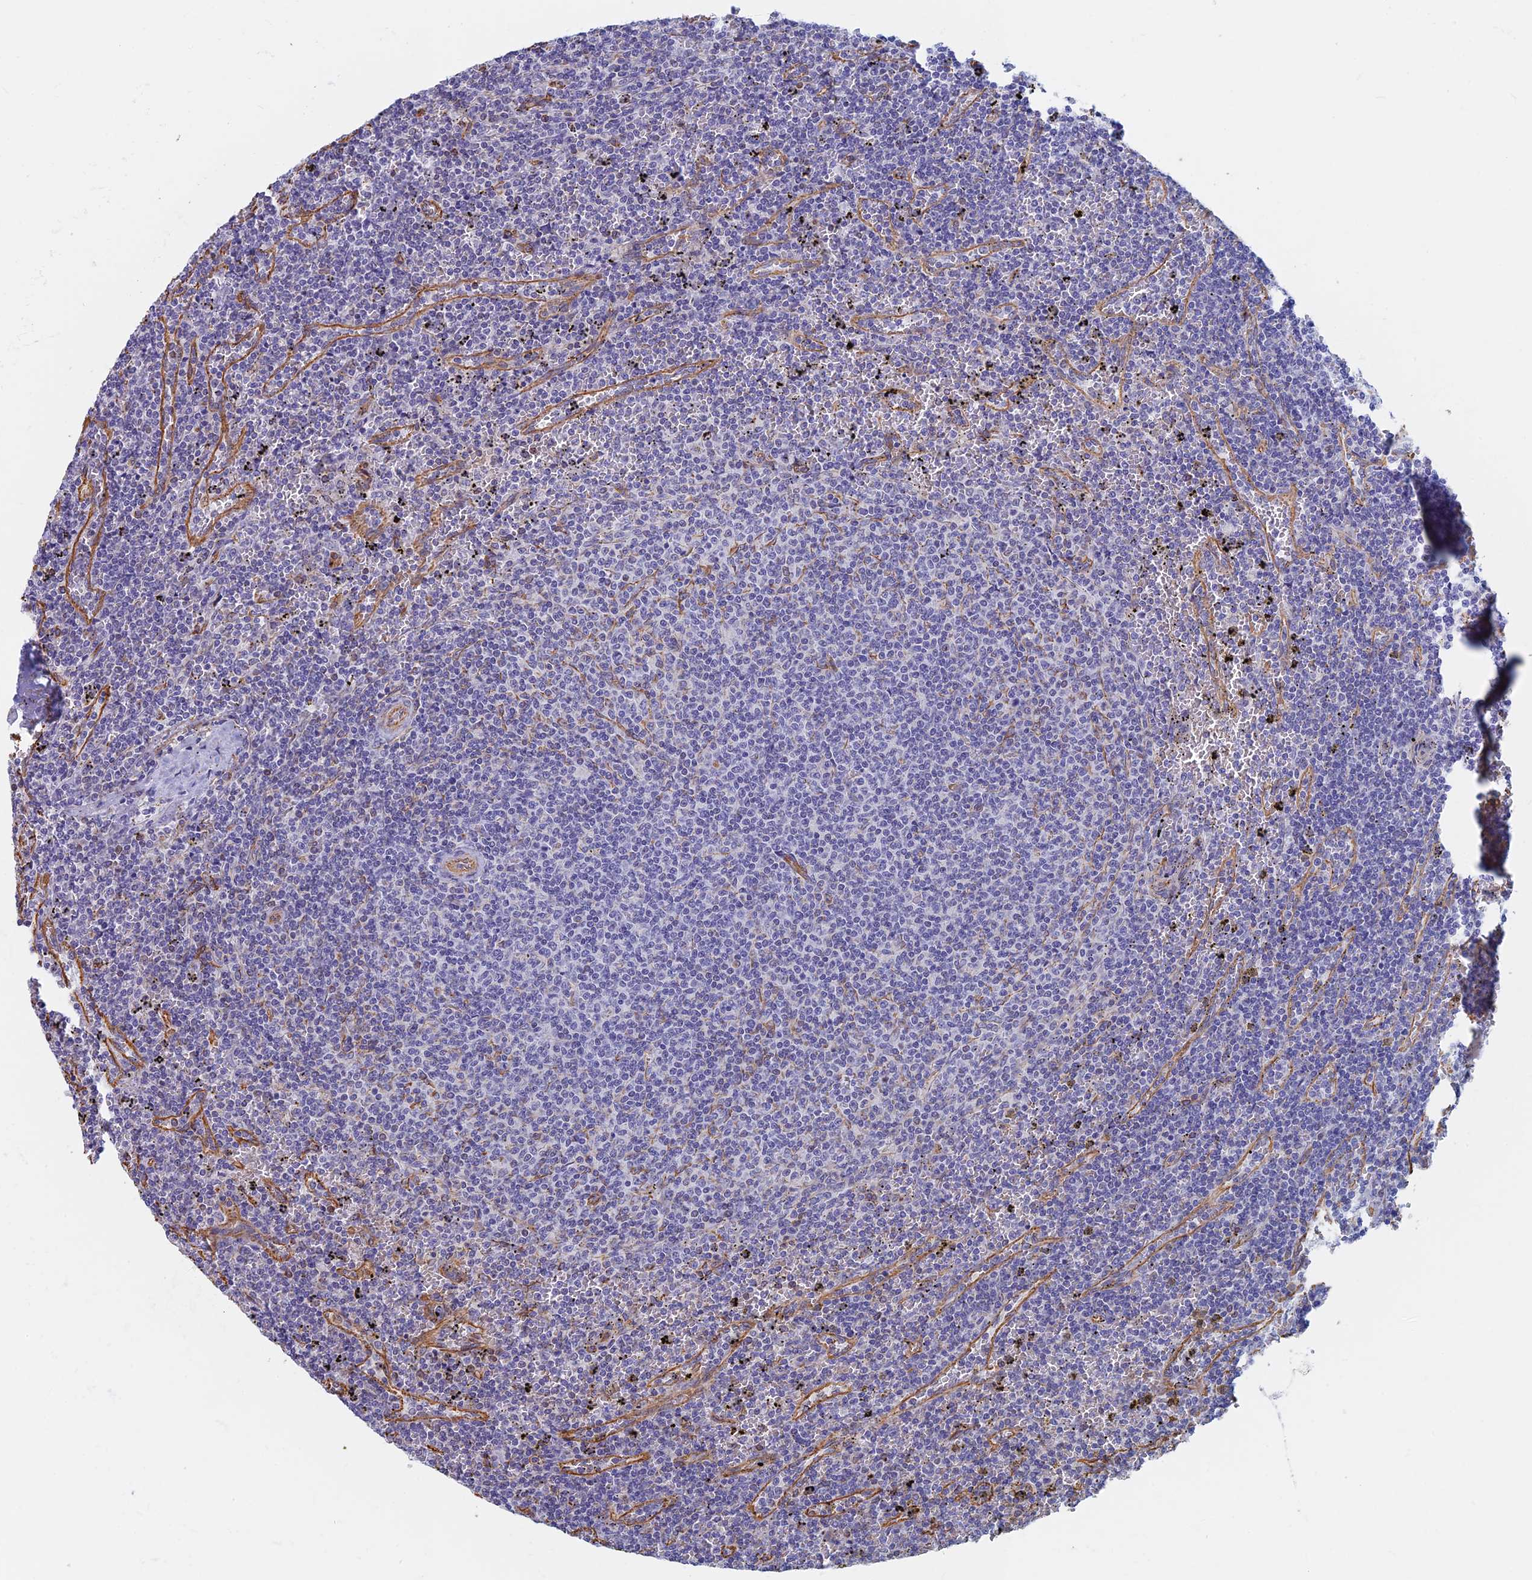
{"staining": {"intensity": "negative", "quantity": "none", "location": "none"}, "tissue": "lymphoma", "cell_type": "Tumor cells", "image_type": "cancer", "snomed": [{"axis": "morphology", "description": "Malignant lymphoma, non-Hodgkin's type, Low grade"}, {"axis": "topography", "description": "Spleen"}], "caption": "This is an IHC histopathology image of human low-grade malignant lymphoma, non-Hodgkin's type. There is no positivity in tumor cells.", "gene": "RMC1", "patient": {"sex": "female", "age": 50}}